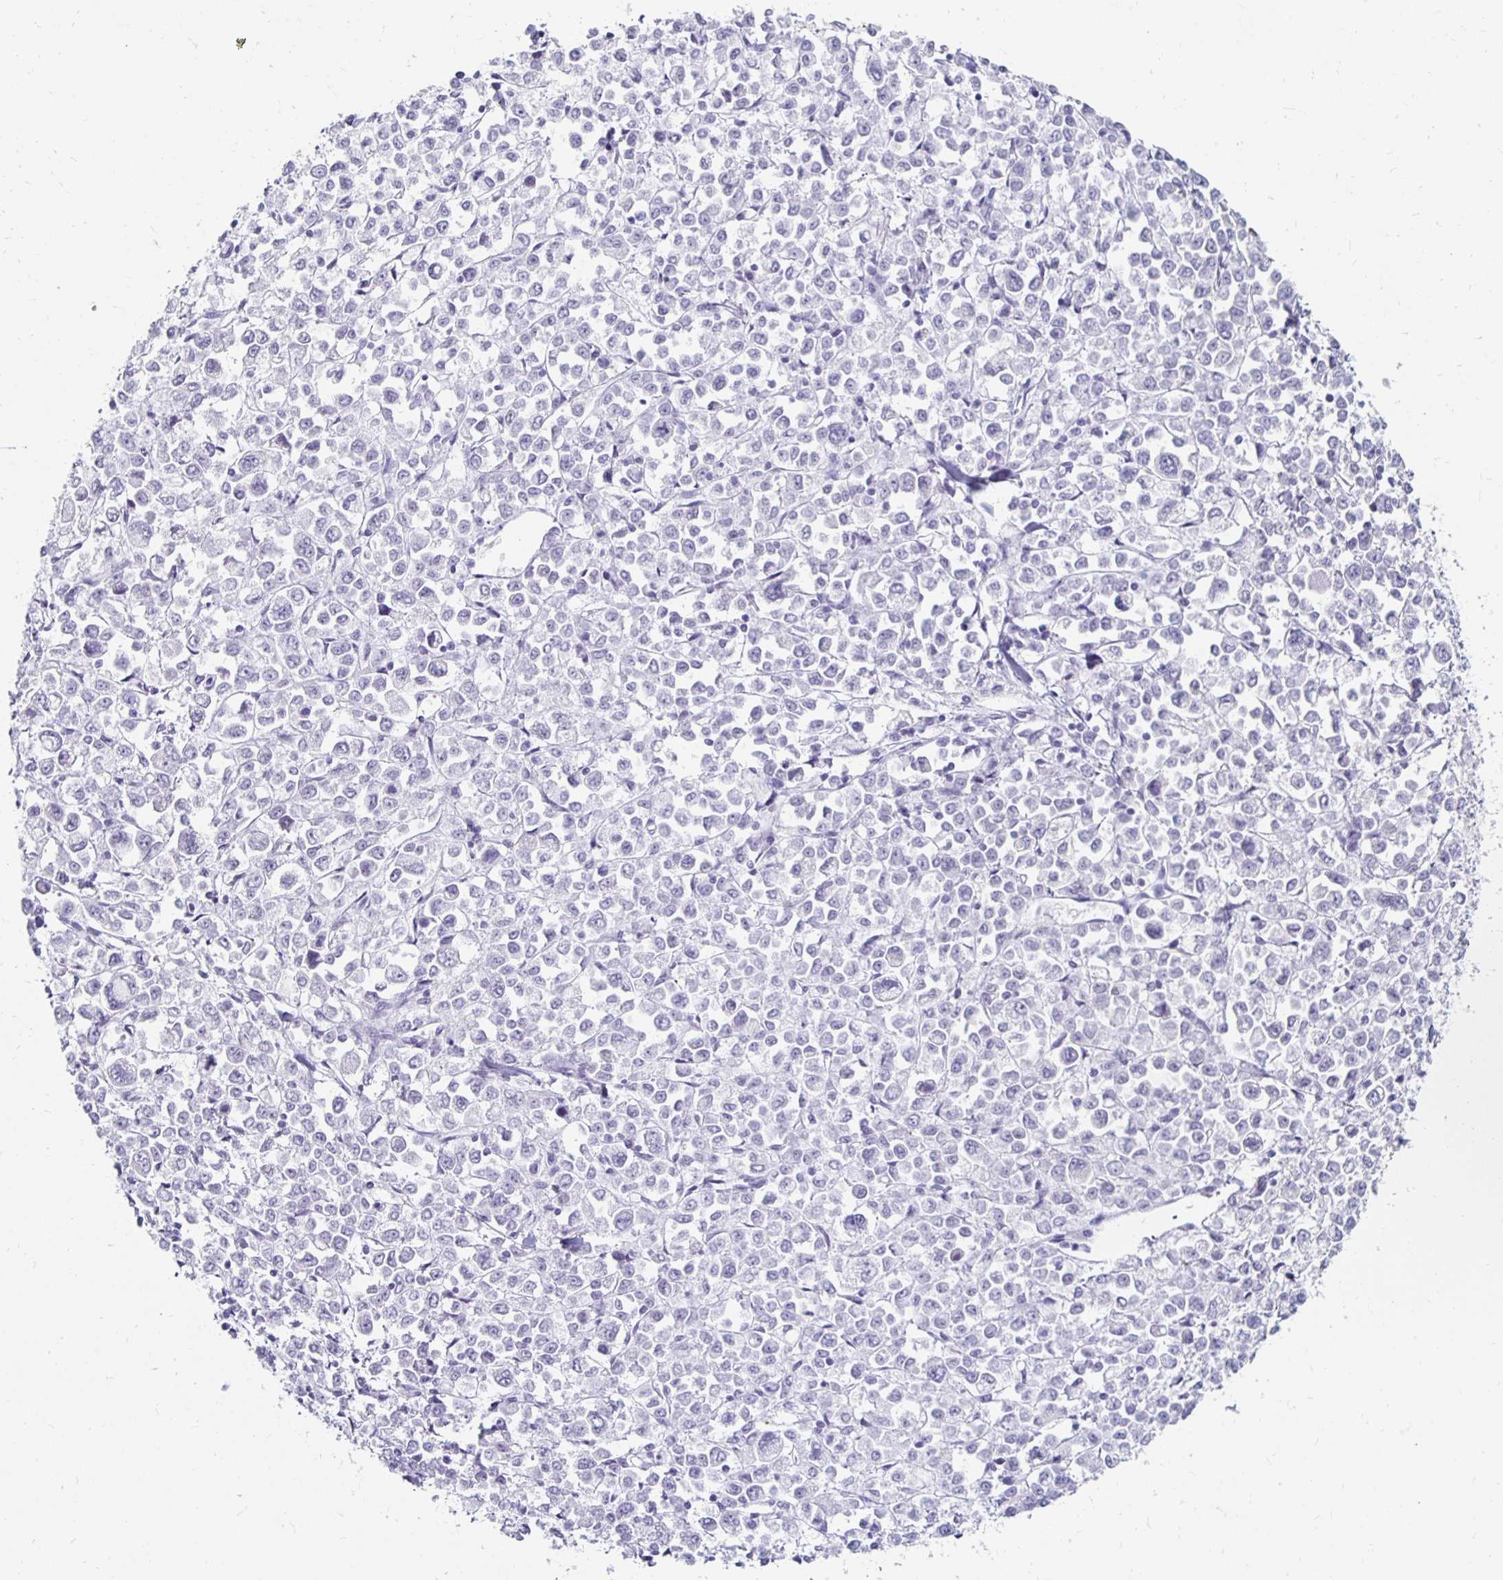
{"staining": {"intensity": "negative", "quantity": "none", "location": "none"}, "tissue": "stomach cancer", "cell_type": "Tumor cells", "image_type": "cancer", "snomed": [{"axis": "morphology", "description": "Adenocarcinoma, NOS"}, {"axis": "topography", "description": "Stomach, upper"}], "caption": "The immunohistochemistry (IHC) photomicrograph has no significant staining in tumor cells of stomach cancer (adenocarcinoma) tissue.", "gene": "KCNQ2", "patient": {"sex": "male", "age": 70}}